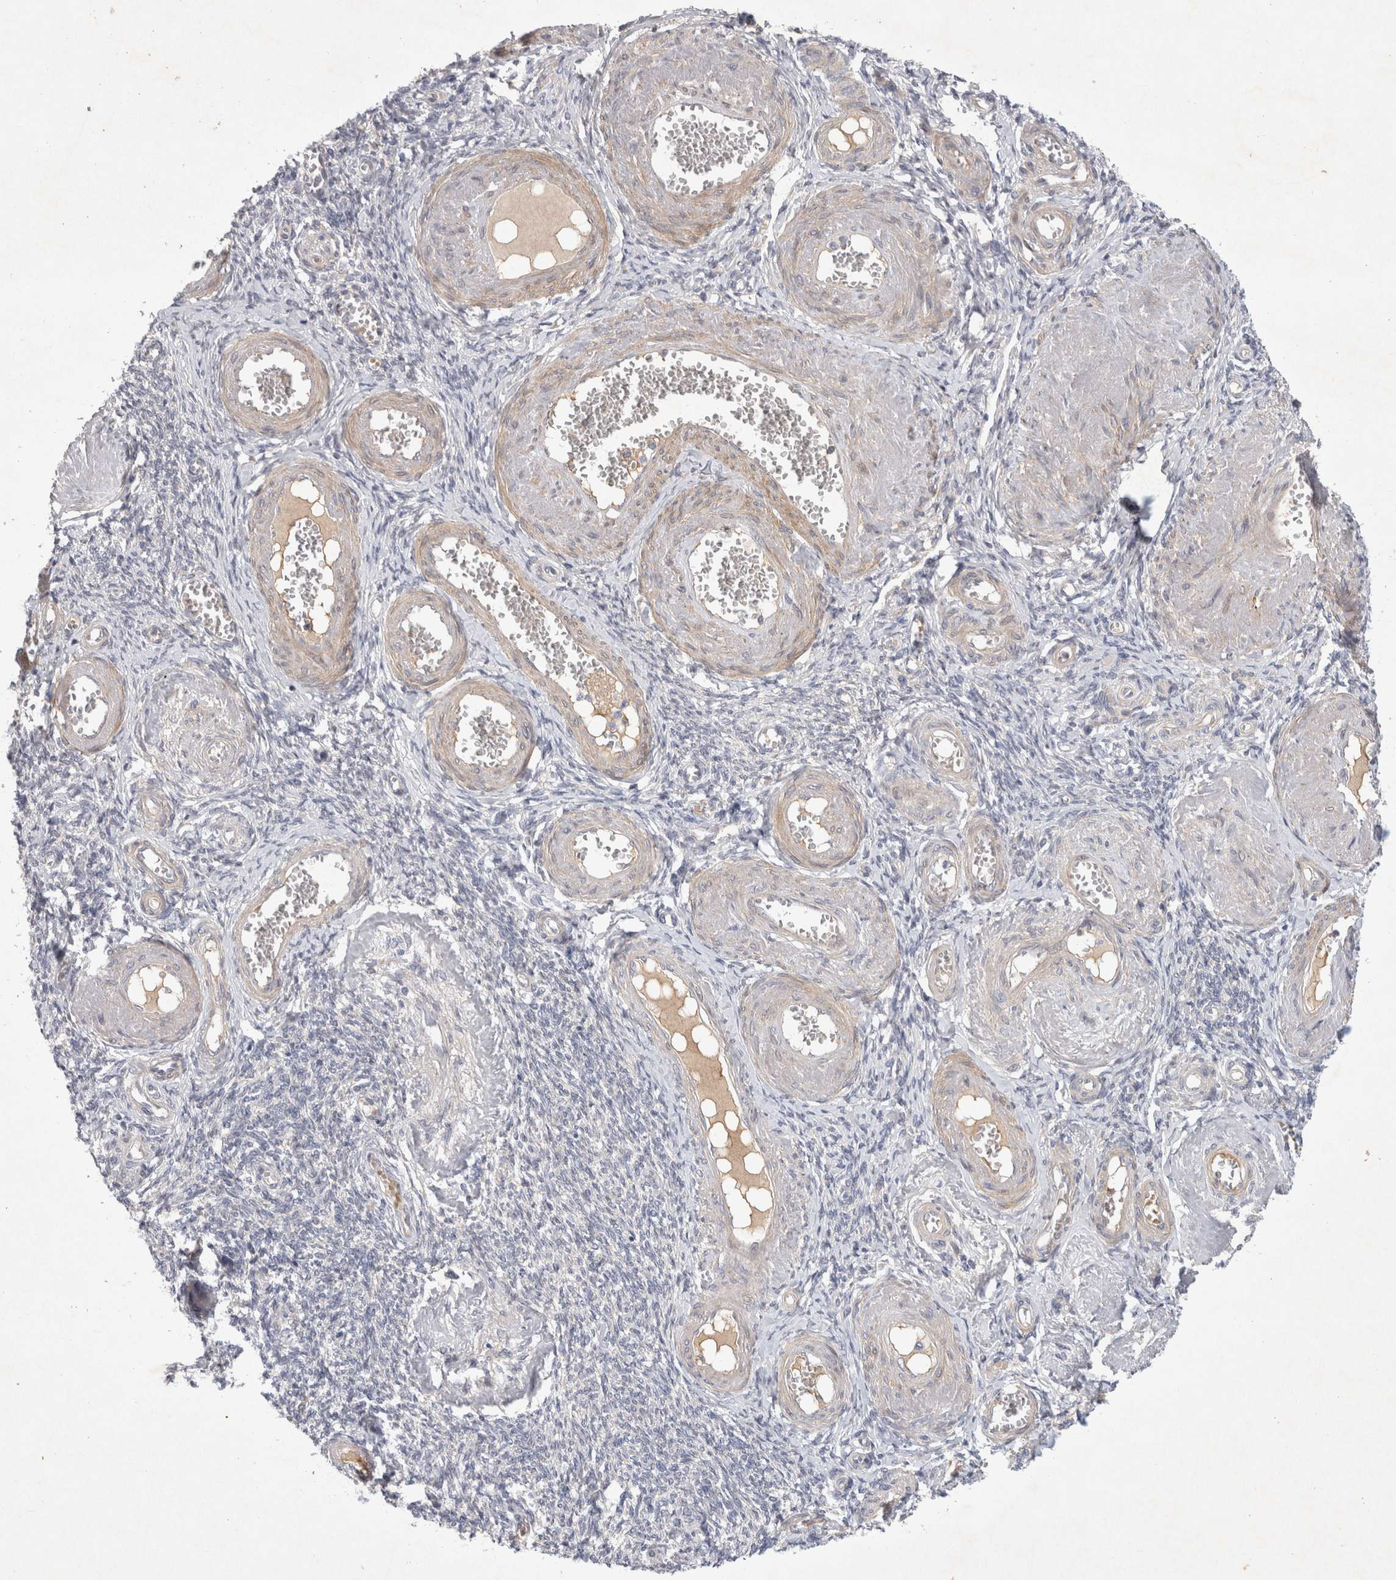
{"staining": {"intensity": "negative", "quantity": "none", "location": "none"}, "tissue": "adipose tissue", "cell_type": "Adipocytes", "image_type": "normal", "snomed": [{"axis": "morphology", "description": "Normal tissue, NOS"}, {"axis": "topography", "description": "Vascular tissue"}, {"axis": "topography", "description": "Fallopian tube"}, {"axis": "topography", "description": "Ovary"}], "caption": "DAB immunohistochemical staining of benign human adipose tissue demonstrates no significant expression in adipocytes. The staining is performed using DAB brown chromogen with nuclei counter-stained in using hematoxylin.", "gene": "BZW2", "patient": {"sex": "female", "age": 67}}